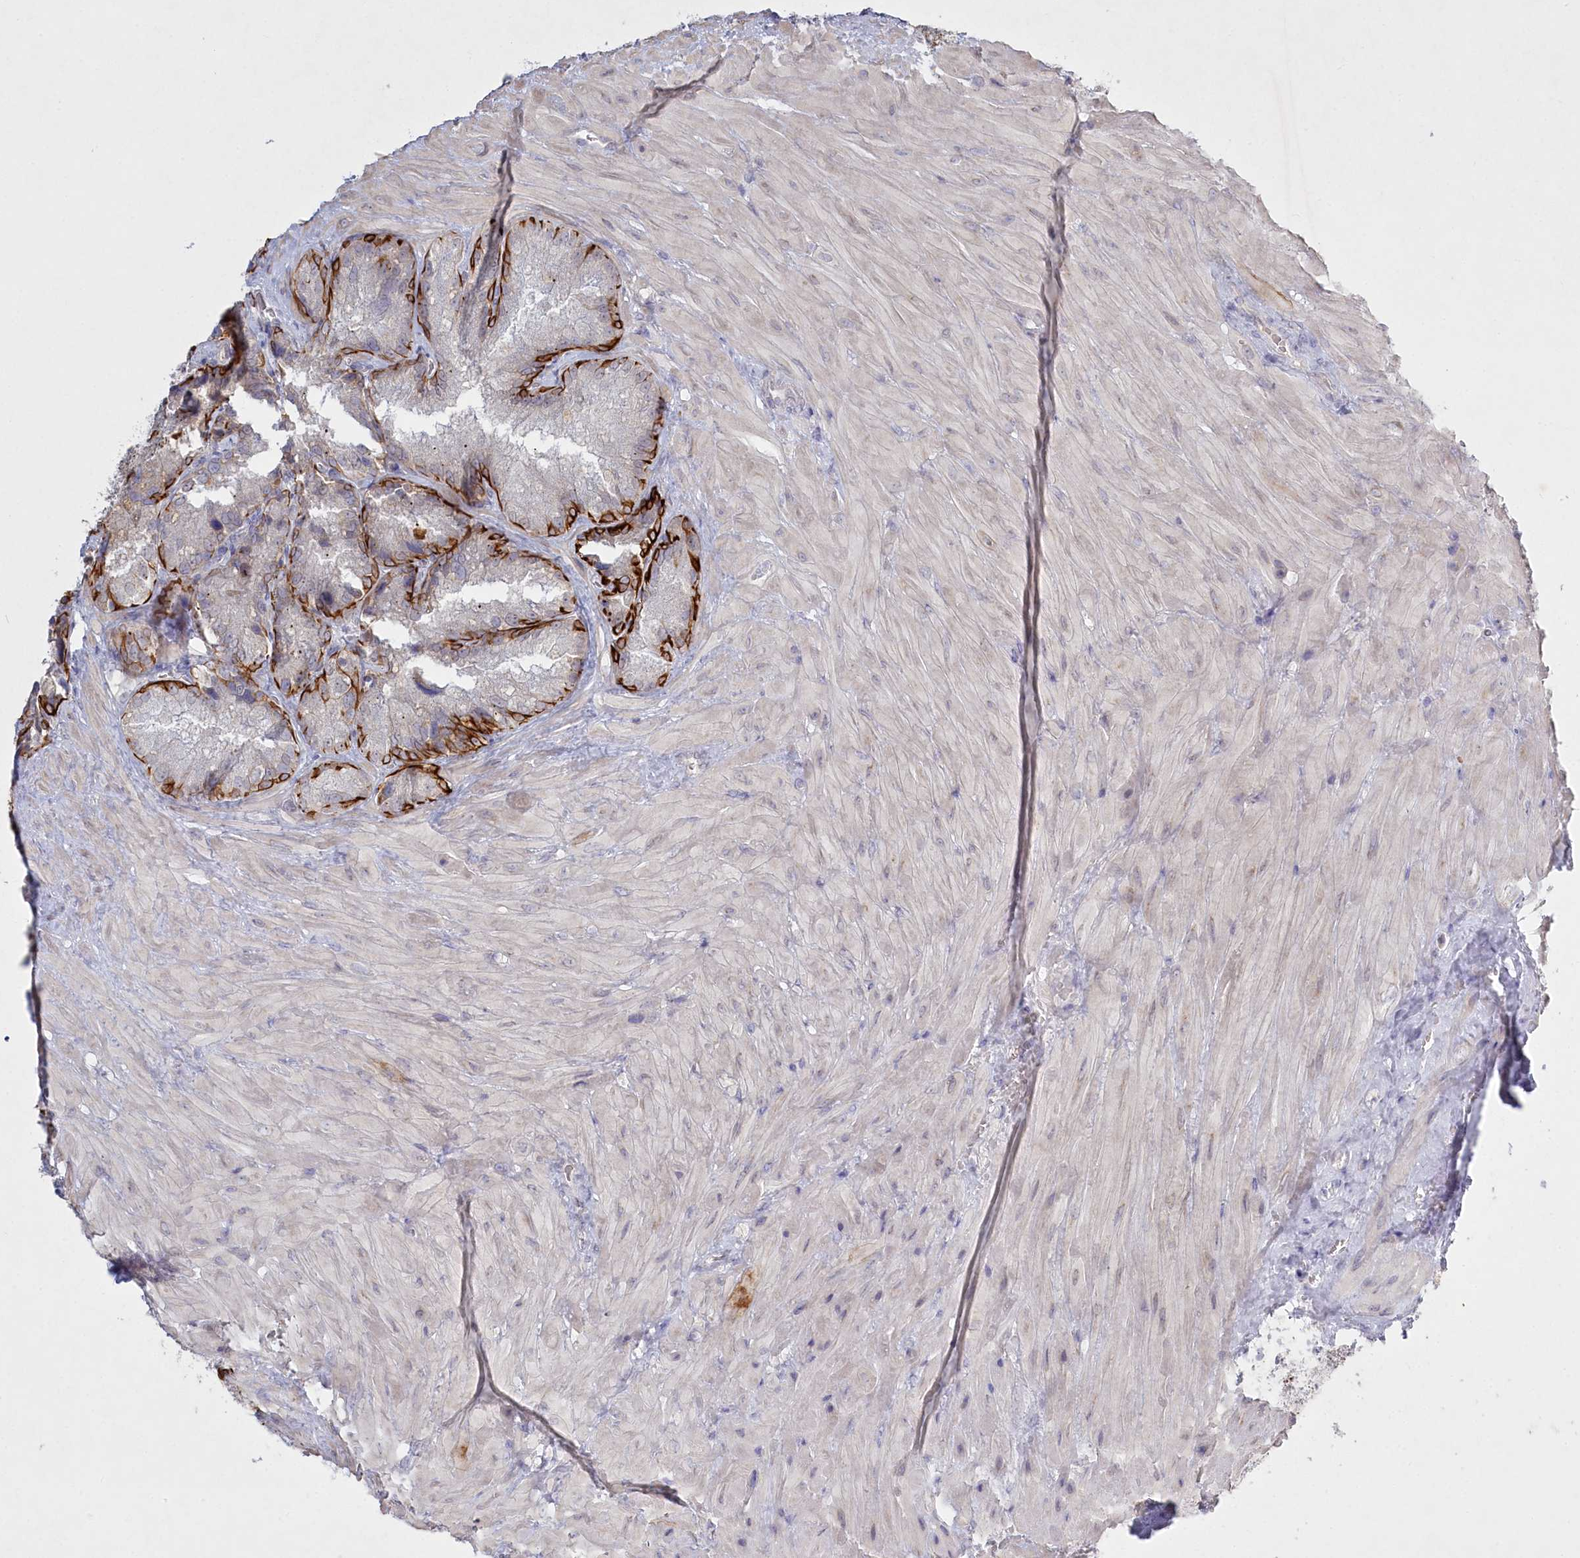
{"staining": {"intensity": "strong", "quantity": "<25%", "location": "cytoplasmic/membranous"}, "tissue": "seminal vesicle", "cell_type": "Glandular cells", "image_type": "normal", "snomed": [{"axis": "morphology", "description": "Normal tissue, NOS"}, {"axis": "topography", "description": "Seminal veicle"}], "caption": "About <25% of glandular cells in normal seminal vesicle show strong cytoplasmic/membranous protein positivity as visualized by brown immunohistochemical staining.", "gene": "ABITRAM", "patient": {"sex": "male", "age": 62}}